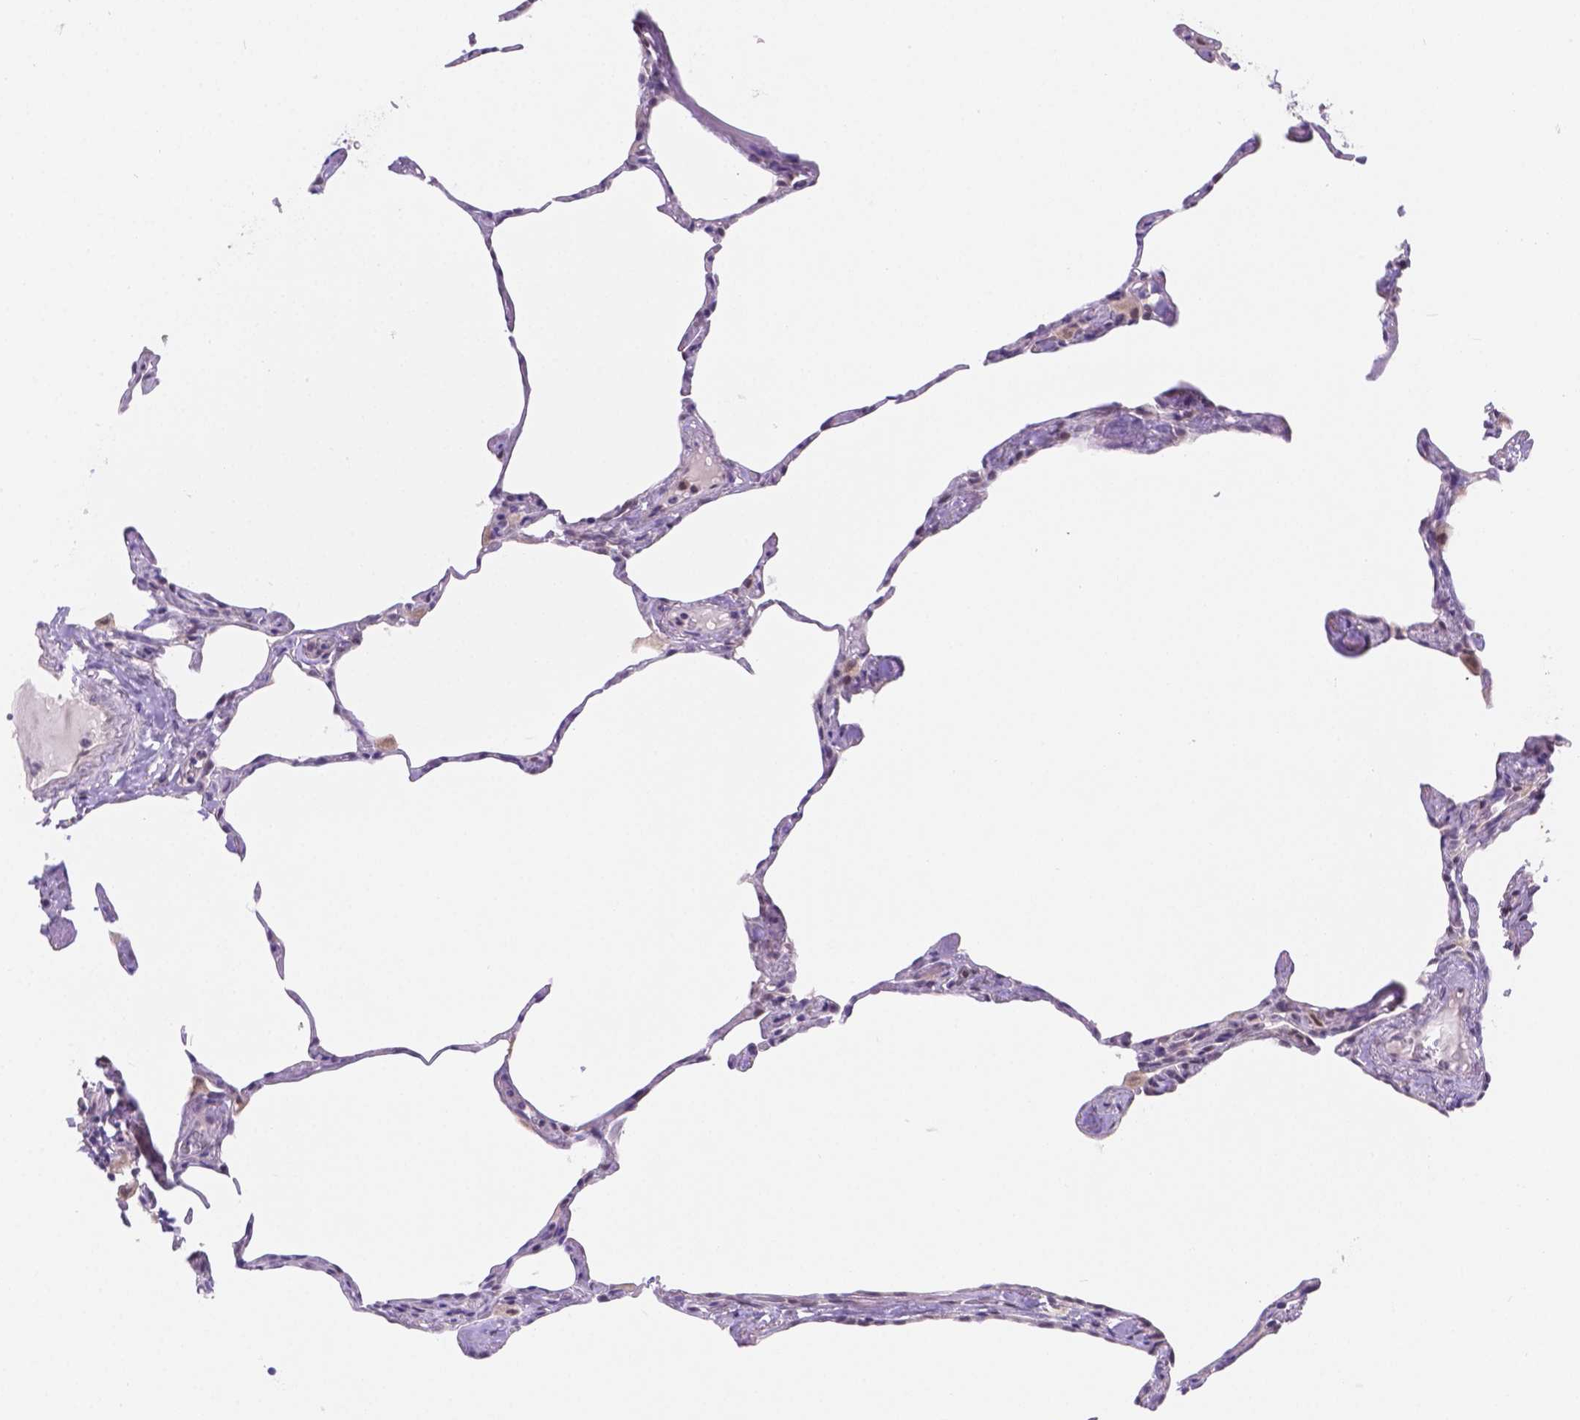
{"staining": {"intensity": "negative", "quantity": "none", "location": "none"}, "tissue": "lung", "cell_type": "Alveolar cells", "image_type": "normal", "snomed": [{"axis": "morphology", "description": "Normal tissue, NOS"}, {"axis": "topography", "description": "Lung"}], "caption": "The photomicrograph reveals no significant positivity in alveolar cells of lung. (Stains: DAB (3,3'-diaminobenzidine) immunohistochemistry (IHC) with hematoxylin counter stain, Microscopy: brightfield microscopy at high magnification).", "gene": "NXPE2", "patient": {"sex": "male", "age": 65}}